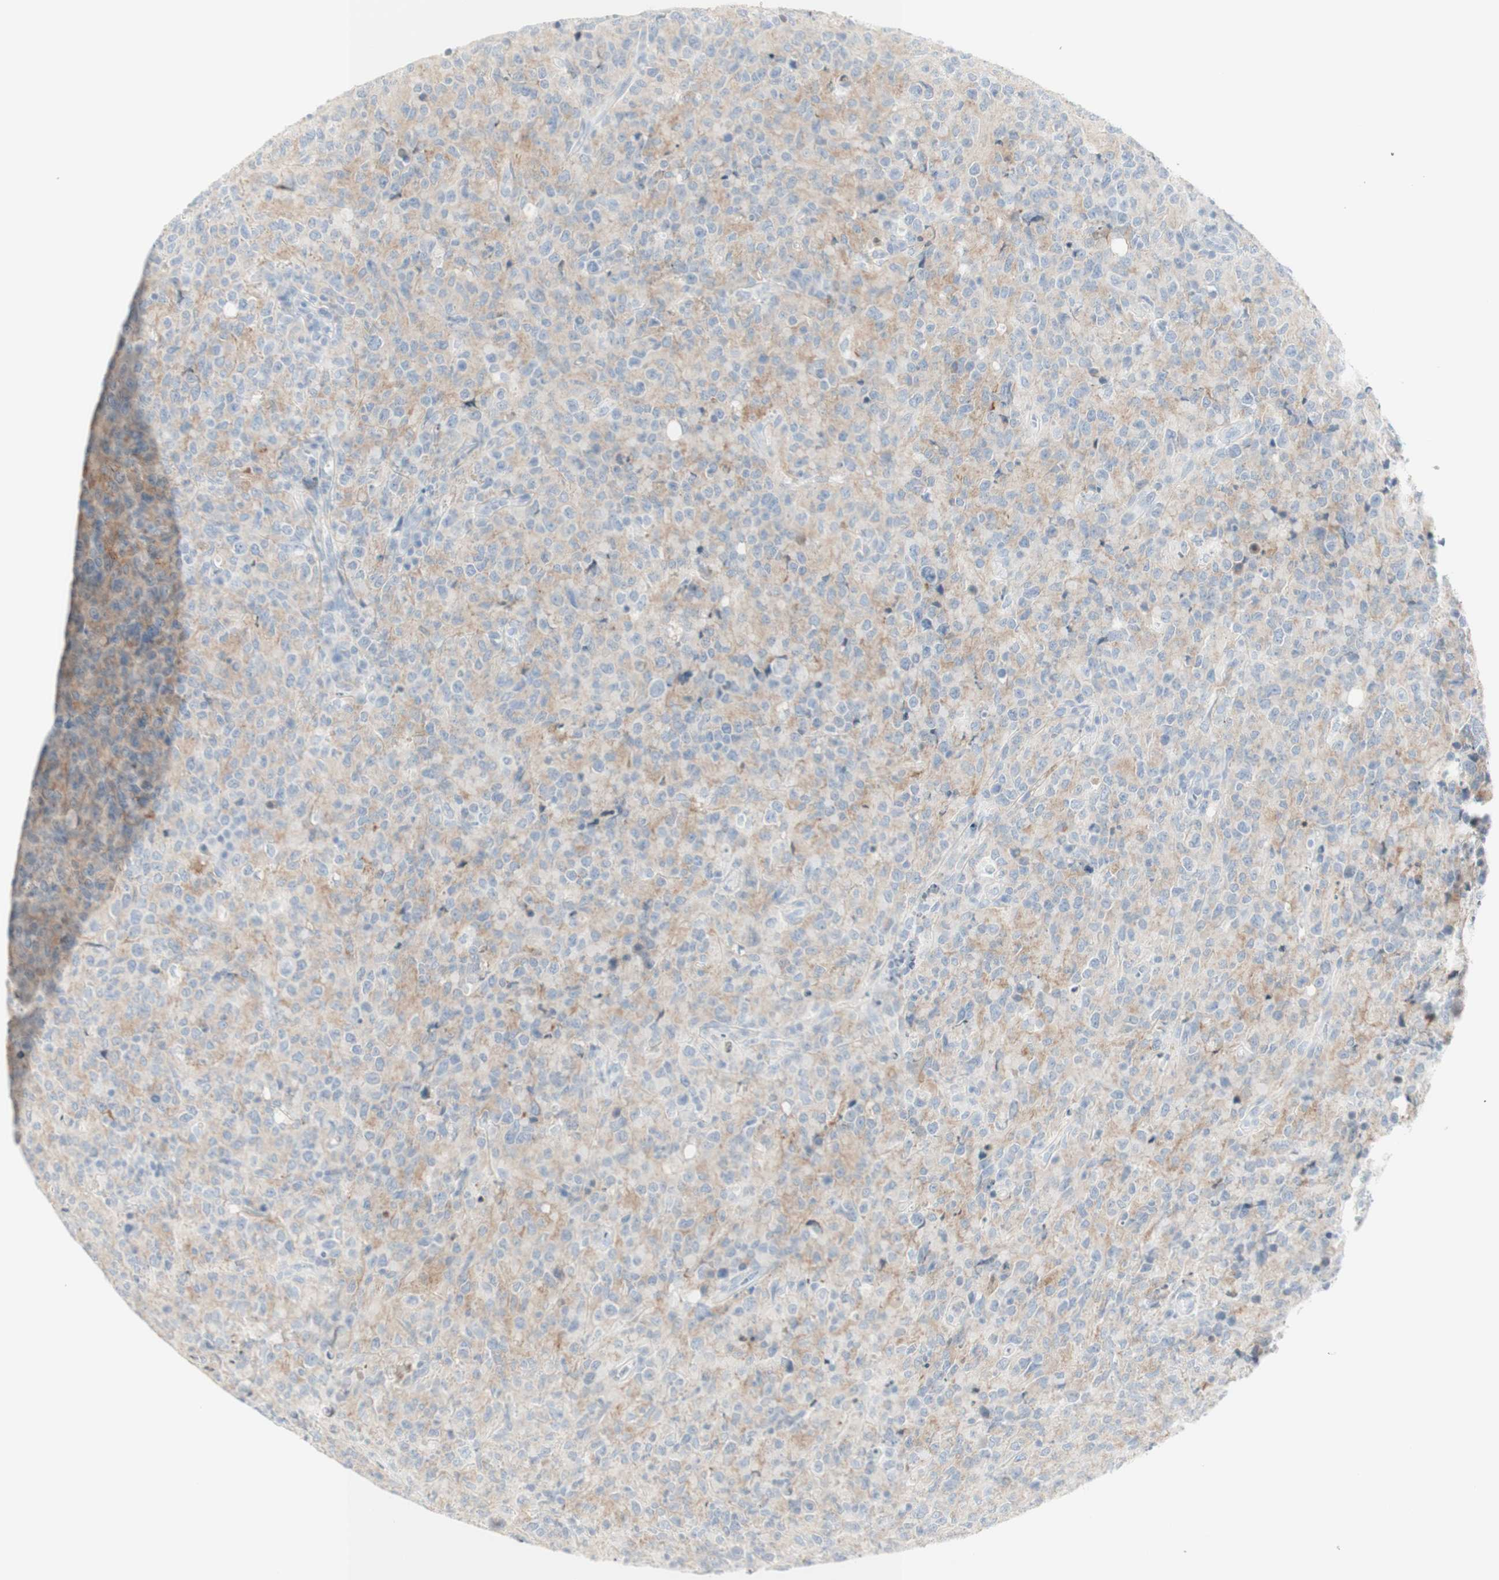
{"staining": {"intensity": "weak", "quantity": "25%-75%", "location": "cytoplasmic/membranous"}, "tissue": "lymphoma", "cell_type": "Tumor cells", "image_type": "cancer", "snomed": [{"axis": "morphology", "description": "Malignant lymphoma, non-Hodgkin's type, High grade"}, {"axis": "topography", "description": "Tonsil"}], "caption": "Protein staining reveals weak cytoplasmic/membranous staining in approximately 25%-75% of tumor cells in high-grade malignant lymphoma, non-Hodgkin's type. (Brightfield microscopy of DAB IHC at high magnification).", "gene": "MDK", "patient": {"sex": "female", "age": 36}}